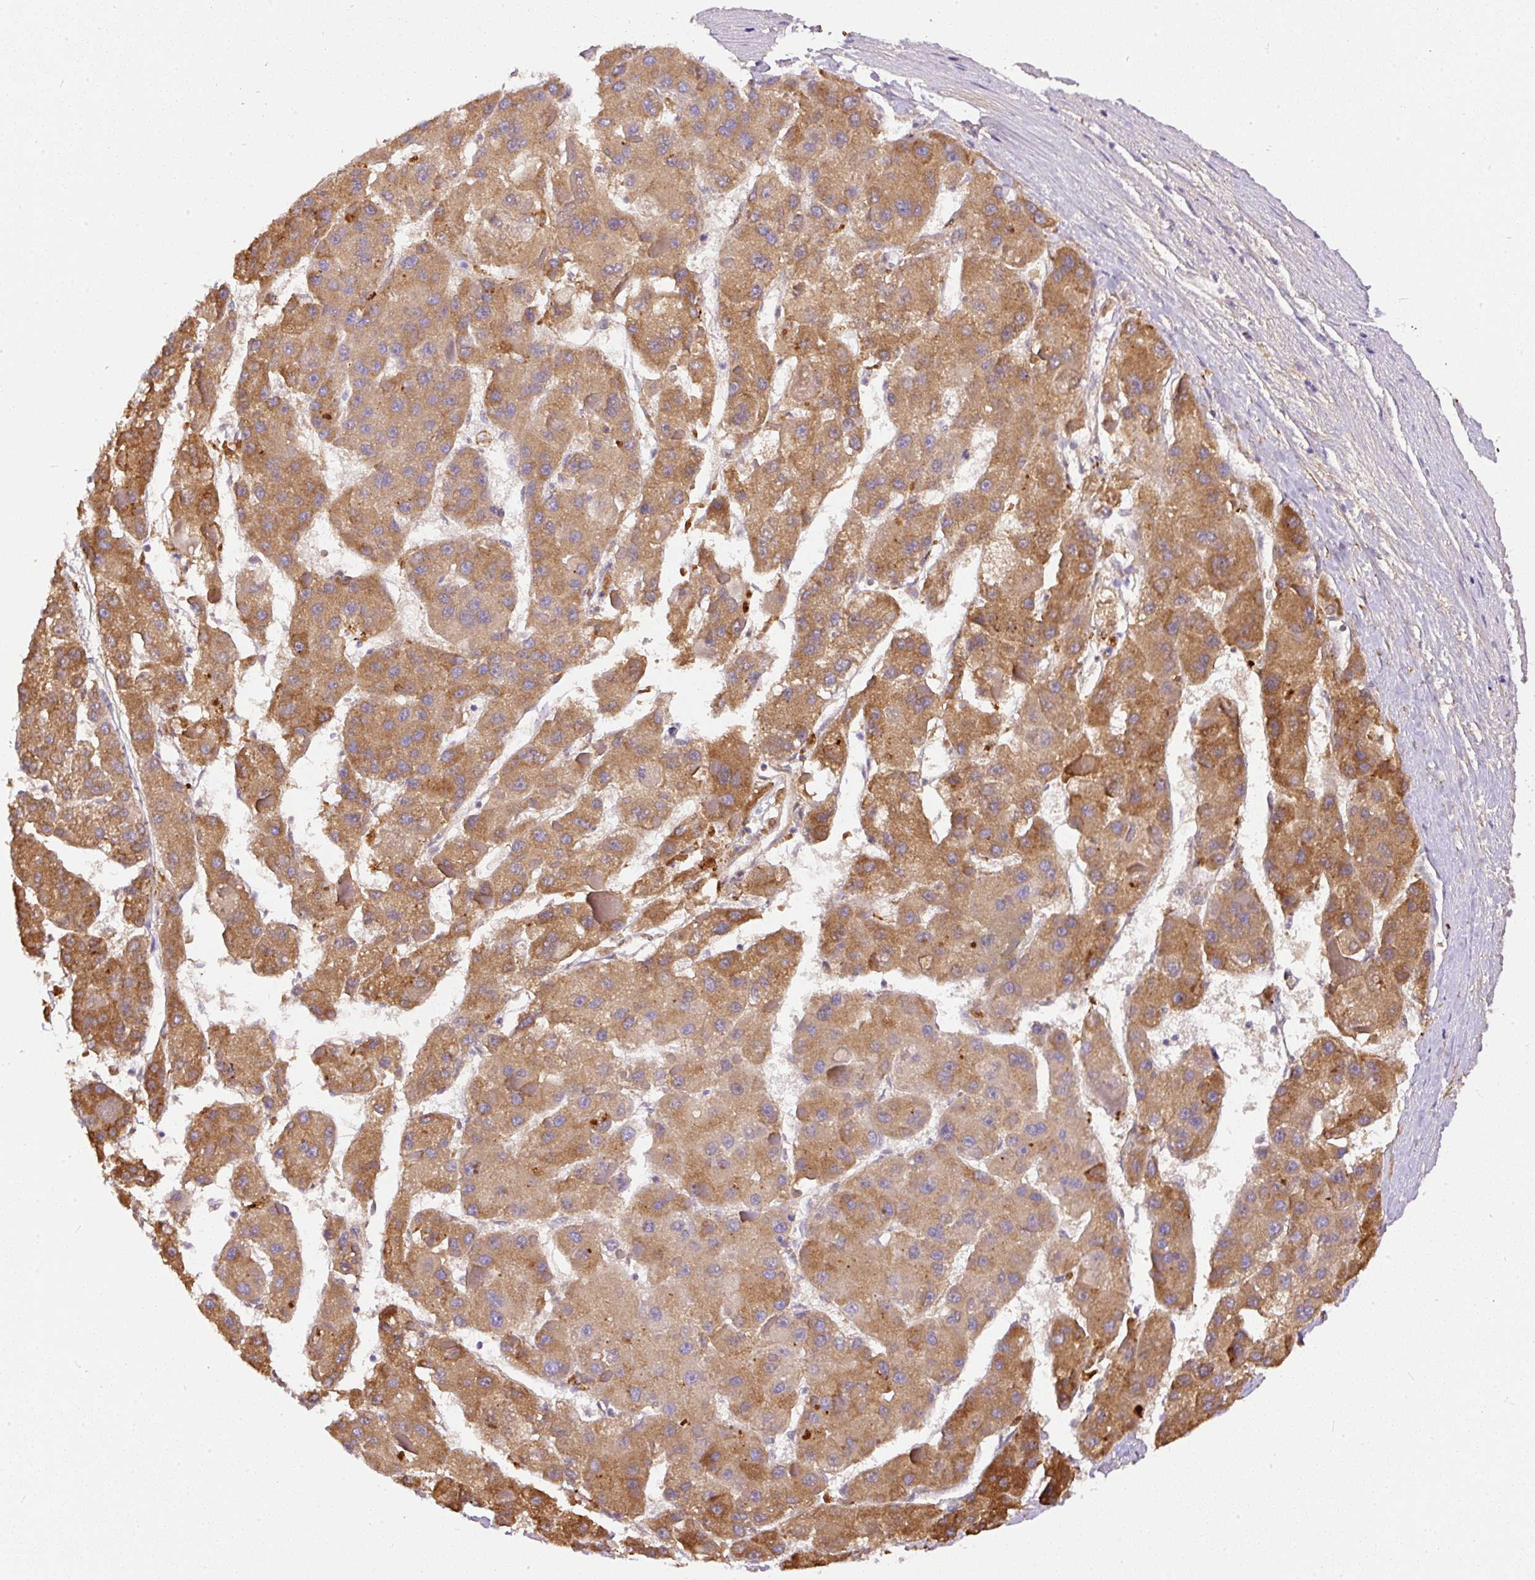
{"staining": {"intensity": "moderate", "quantity": ">75%", "location": "cytoplasmic/membranous"}, "tissue": "liver cancer", "cell_type": "Tumor cells", "image_type": "cancer", "snomed": [{"axis": "morphology", "description": "Carcinoma, Hepatocellular, NOS"}, {"axis": "topography", "description": "Liver"}], "caption": "Immunohistochemistry (IHC) (DAB) staining of liver hepatocellular carcinoma shows moderate cytoplasmic/membranous protein positivity in about >75% of tumor cells.", "gene": "APCS", "patient": {"sex": "female", "age": 73}}